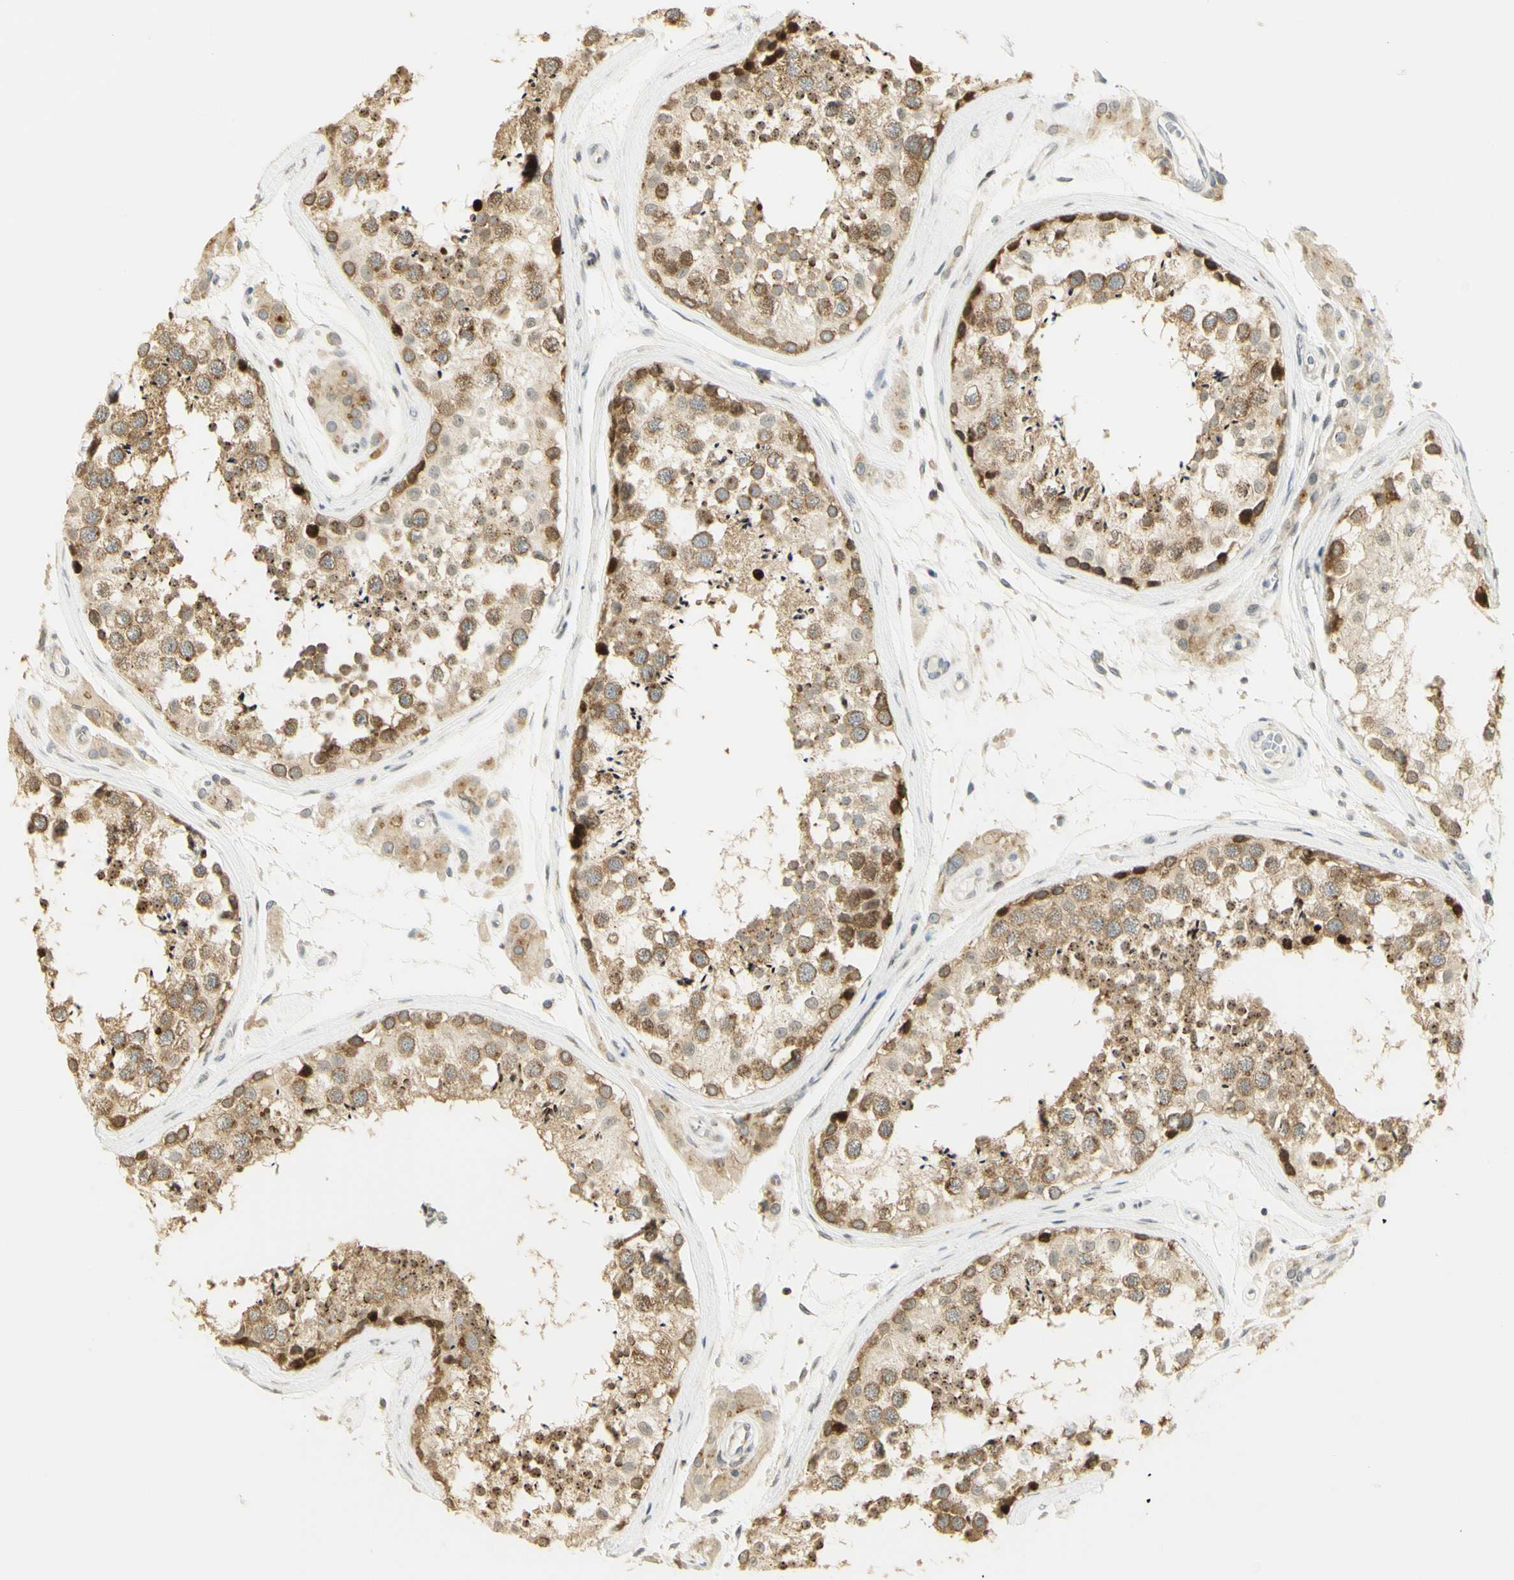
{"staining": {"intensity": "moderate", "quantity": ">75%", "location": "cytoplasmic/membranous,nuclear"}, "tissue": "testis", "cell_type": "Cells in seminiferous ducts", "image_type": "normal", "snomed": [{"axis": "morphology", "description": "Normal tissue, NOS"}, {"axis": "topography", "description": "Testis"}], "caption": "An IHC photomicrograph of benign tissue is shown. Protein staining in brown labels moderate cytoplasmic/membranous,nuclear positivity in testis within cells in seminiferous ducts. The staining is performed using DAB brown chromogen to label protein expression. The nuclei are counter-stained blue using hematoxylin.", "gene": "KIF11", "patient": {"sex": "male", "age": 46}}